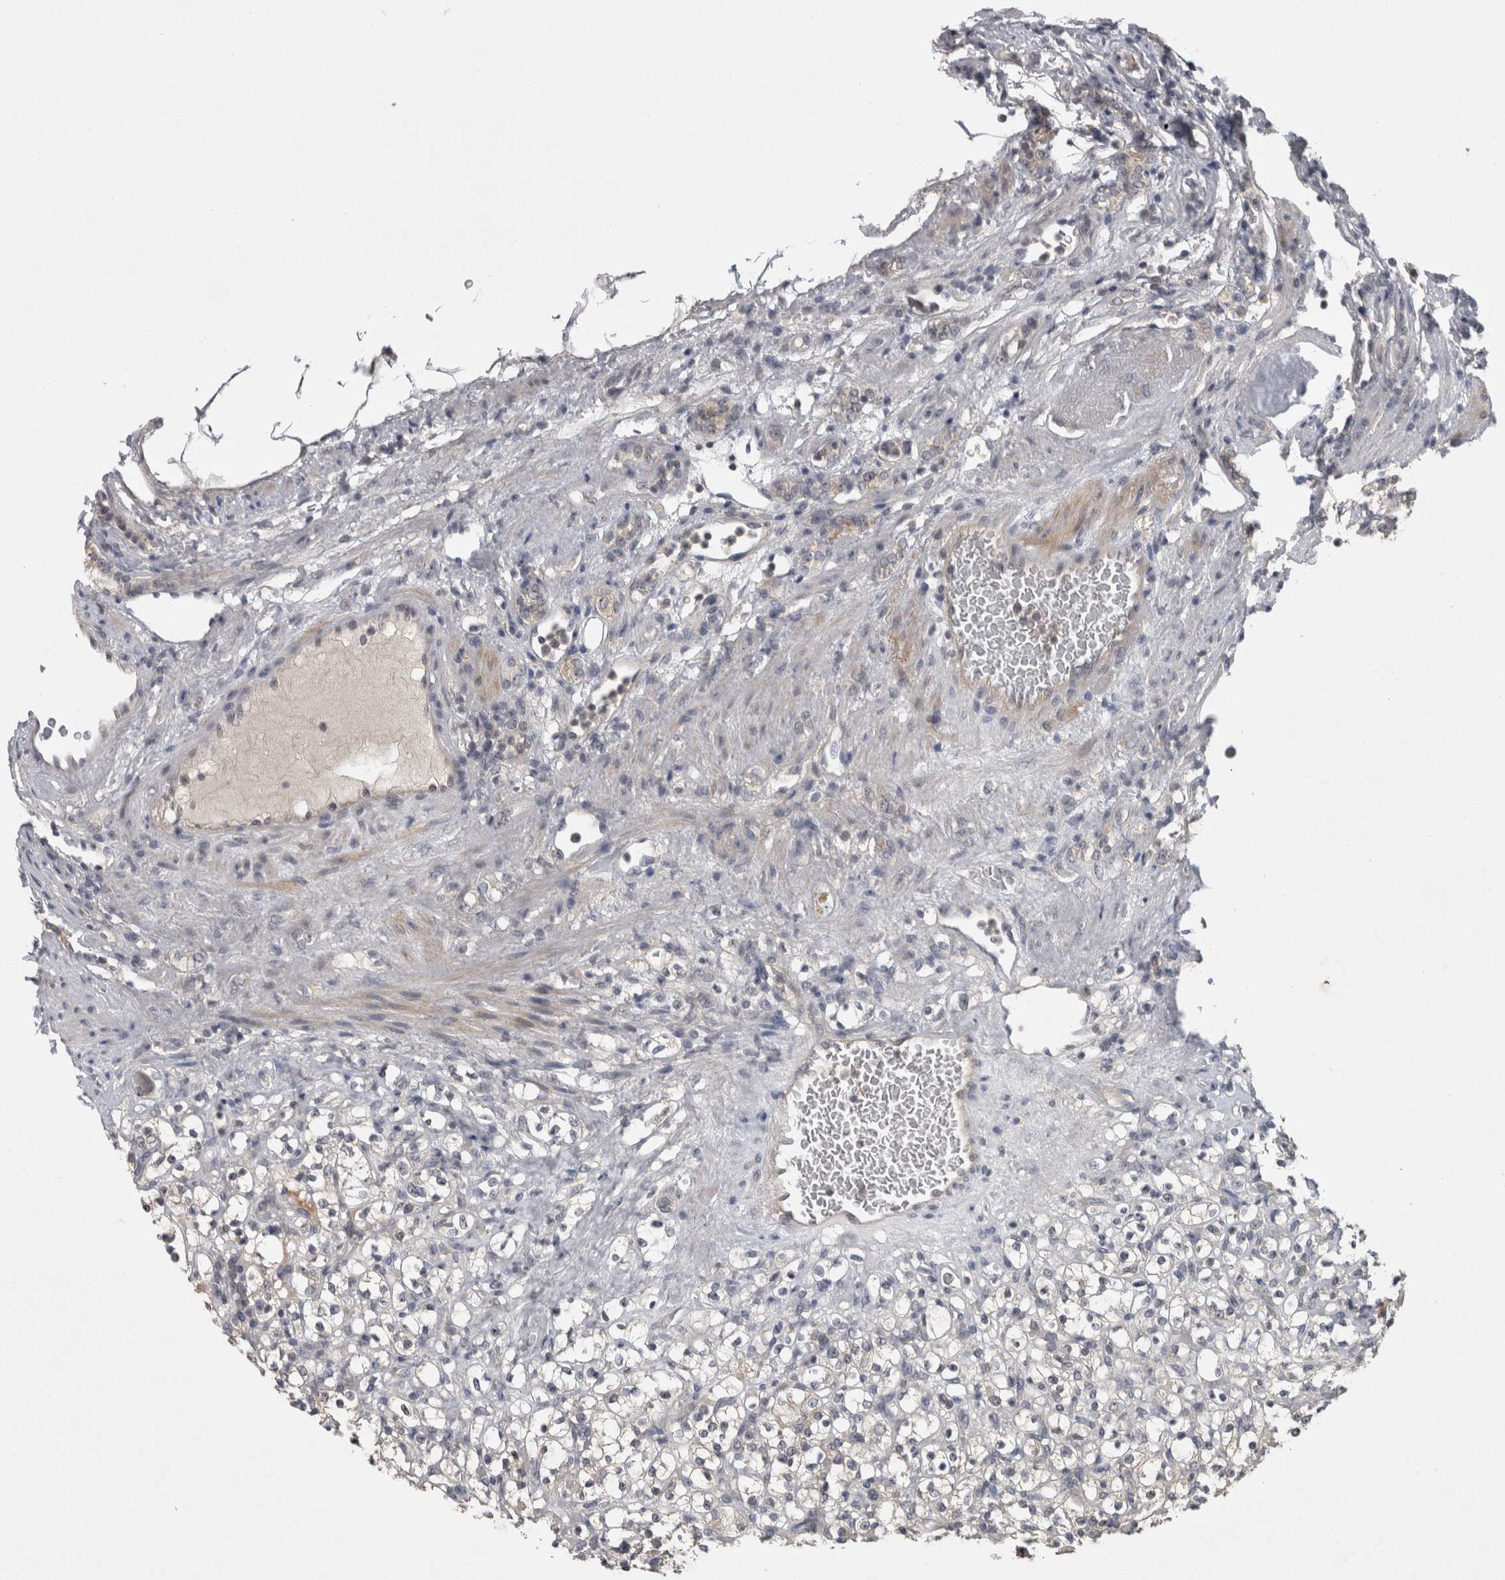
{"staining": {"intensity": "negative", "quantity": "none", "location": "none"}, "tissue": "renal cancer", "cell_type": "Tumor cells", "image_type": "cancer", "snomed": [{"axis": "morphology", "description": "Normal tissue, NOS"}, {"axis": "morphology", "description": "Adenocarcinoma, NOS"}, {"axis": "topography", "description": "Kidney"}], "caption": "Immunohistochemistry of adenocarcinoma (renal) reveals no expression in tumor cells. Nuclei are stained in blue.", "gene": "RBM28", "patient": {"sex": "female", "age": 72}}